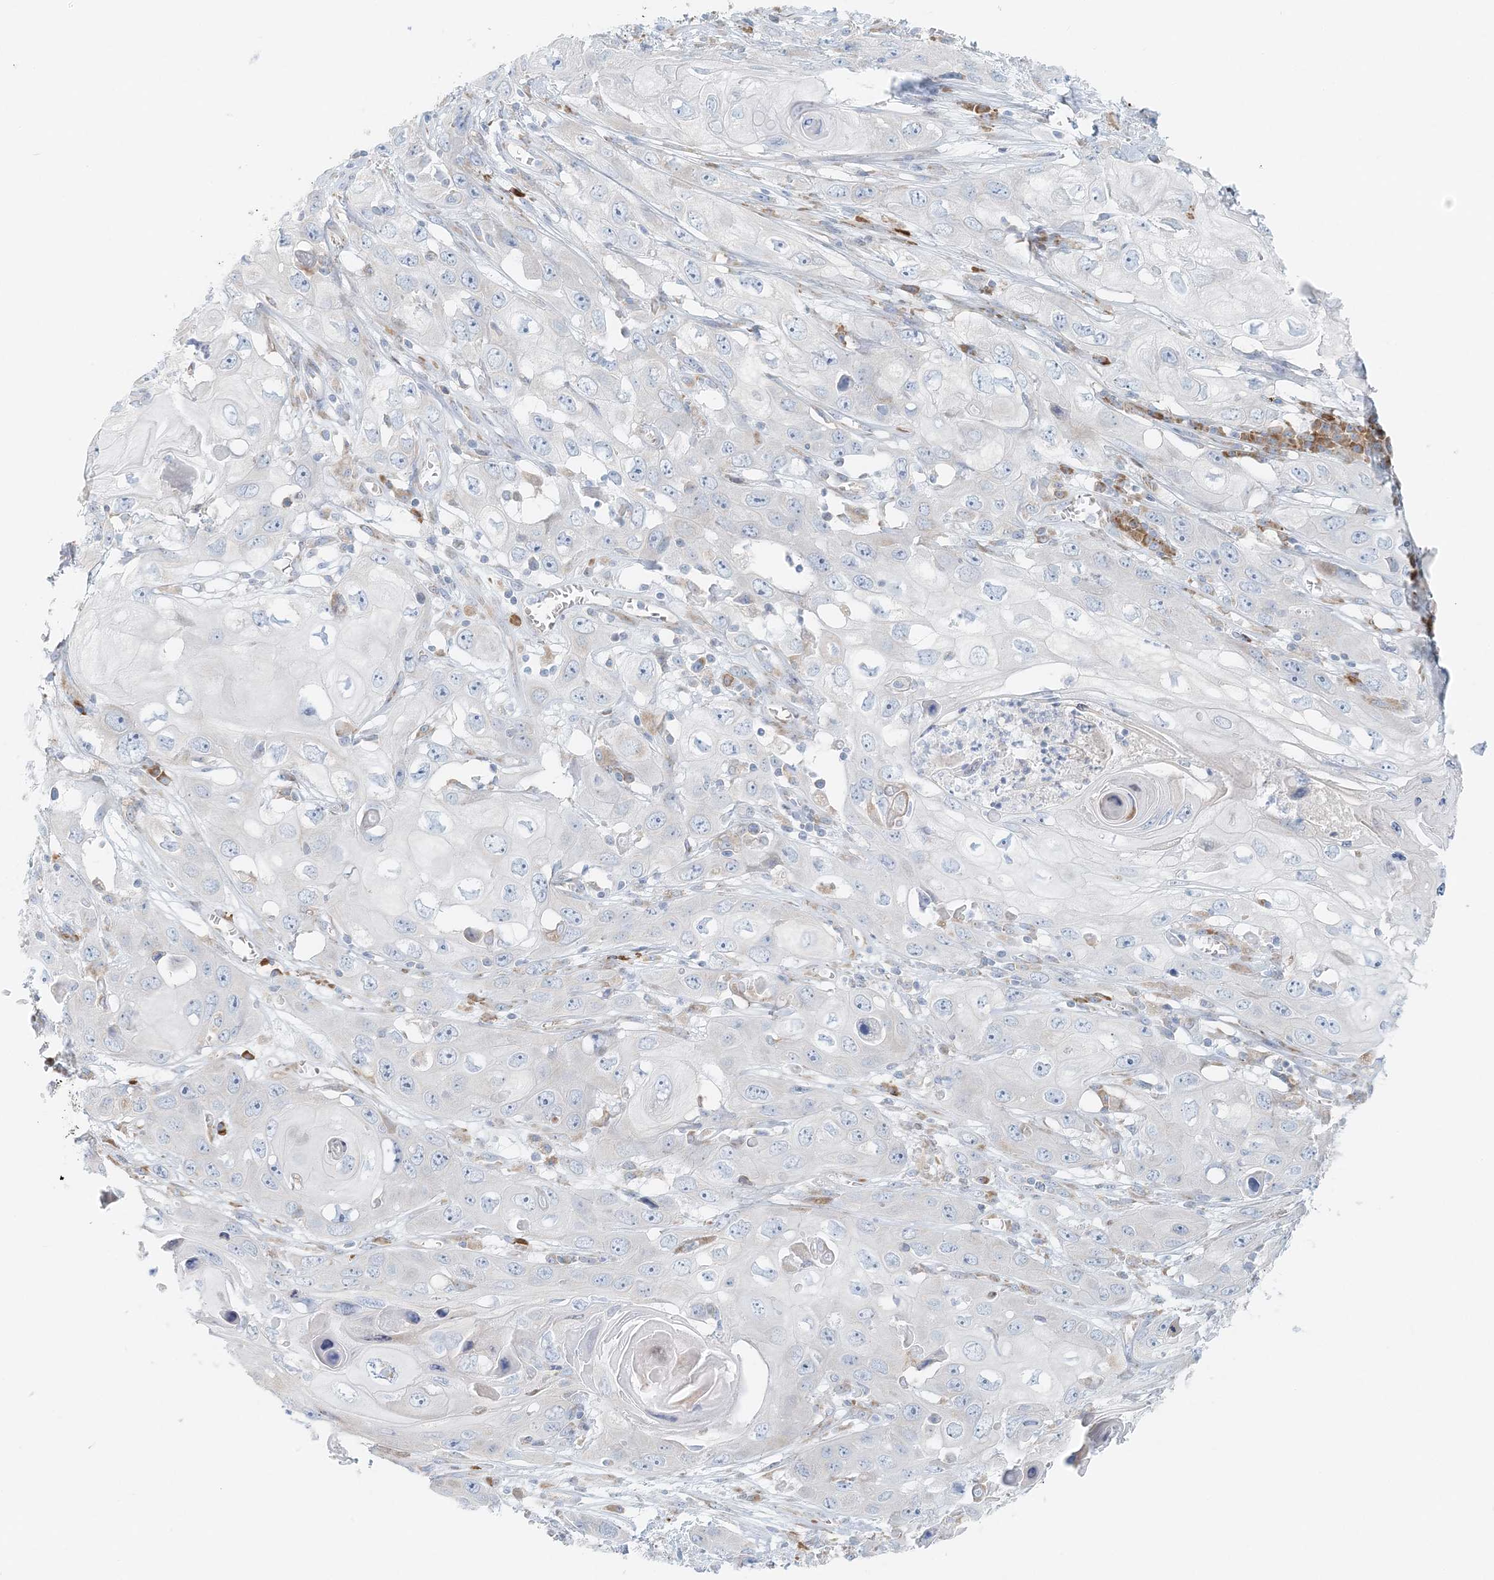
{"staining": {"intensity": "negative", "quantity": "none", "location": "none"}, "tissue": "skin cancer", "cell_type": "Tumor cells", "image_type": "cancer", "snomed": [{"axis": "morphology", "description": "Squamous cell carcinoma, NOS"}, {"axis": "topography", "description": "Skin"}], "caption": "DAB (3,3'-diaminobenzidine) immunohistochemical staining of skin squamous cell carcinoma exhibits no significant staining in tumor cells.", "gene": "STK11IP", "patient": {"sex": "male", "age": 55}}